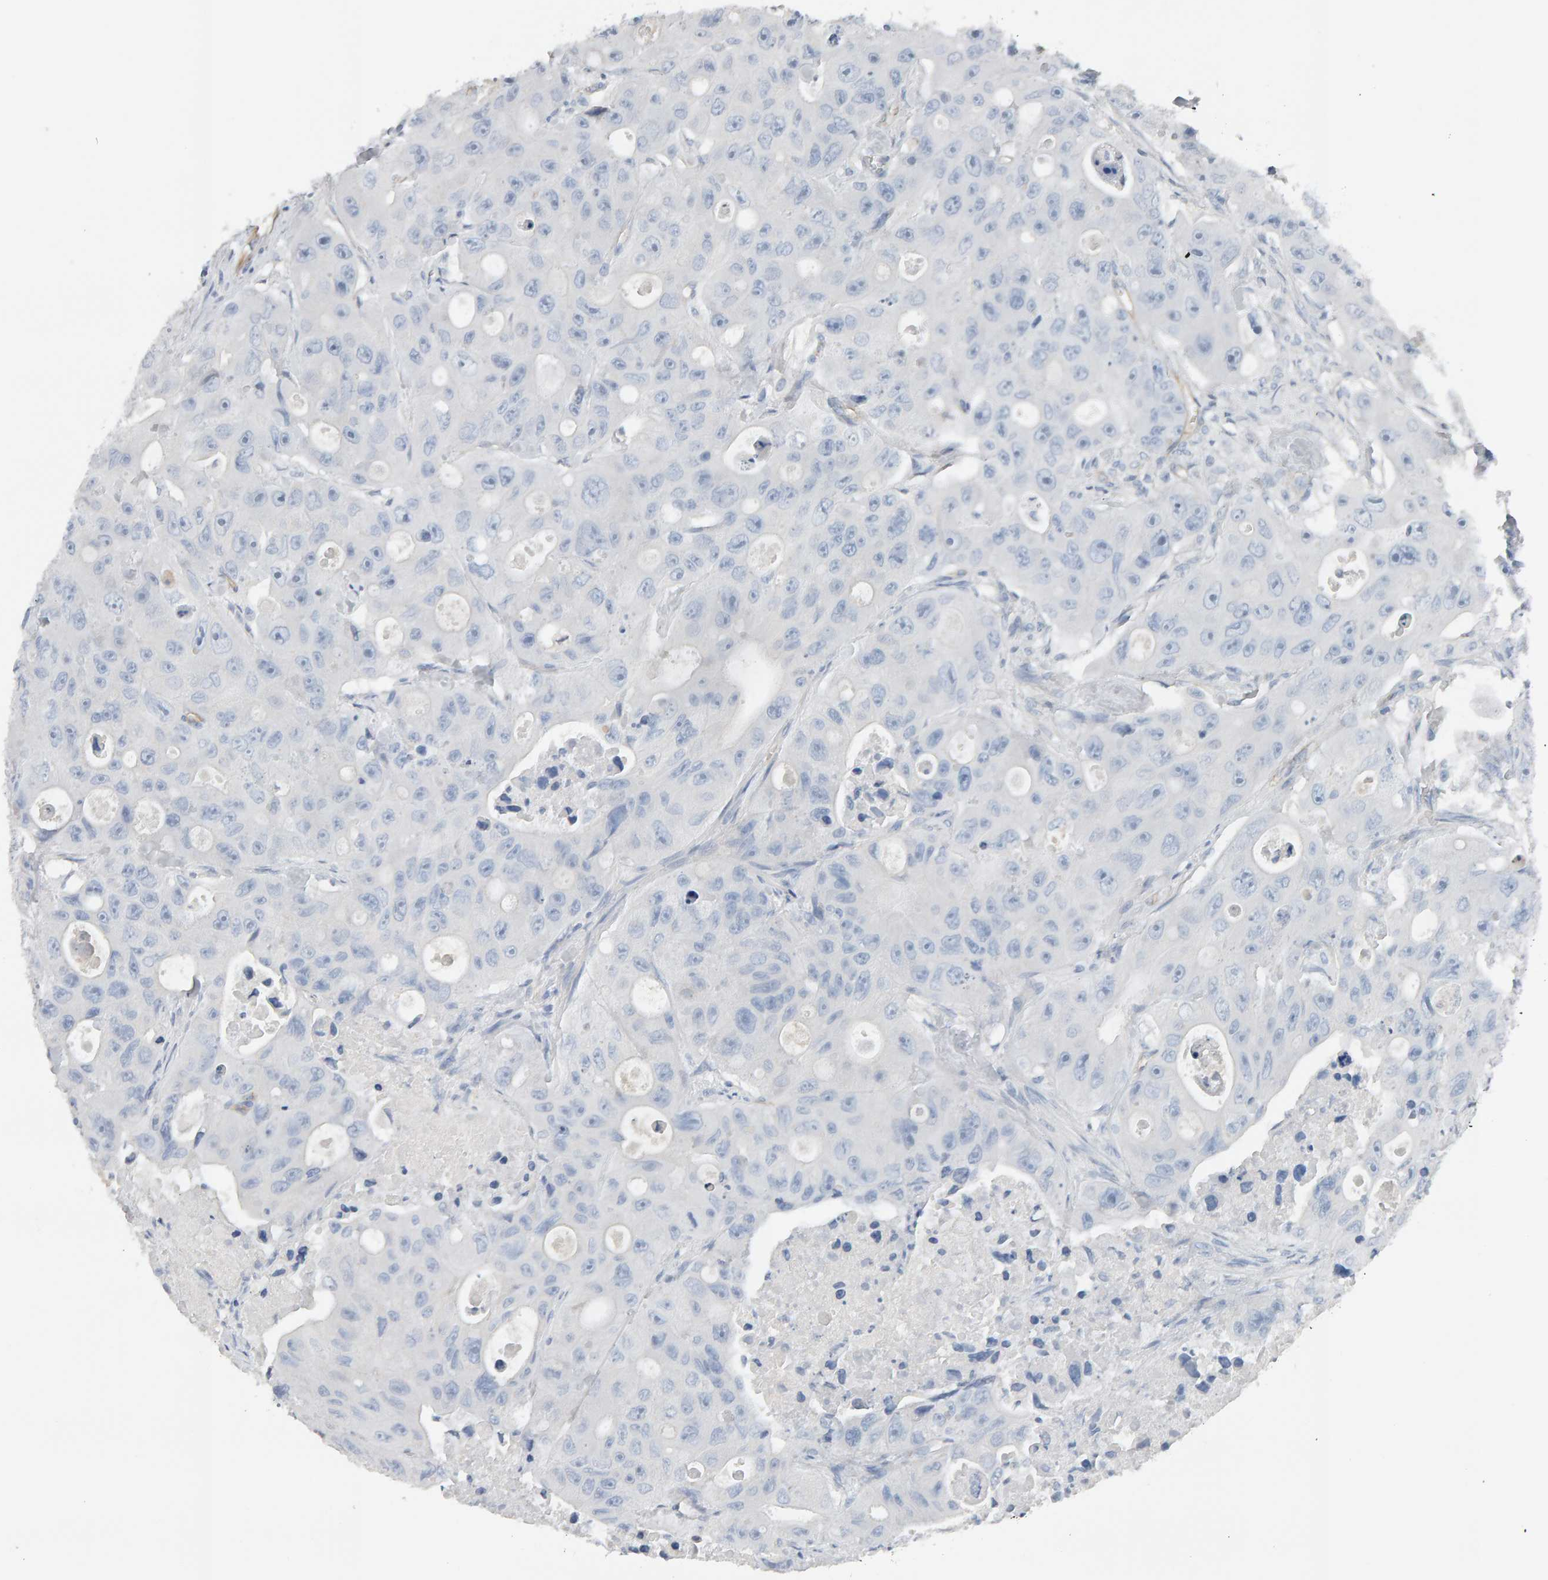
{"staining": {"intensity": "negative", "quantity": "none", "location": "none"}, "tissue": "colorectal cancer", "cell_type": "Tumor cells", "image_type": "cancer", "snomed": [{"axis": "morphology", "description": "Adenocarcinoma, NOS"}, {"axis": "topography", "description": "Colon"}], "caption": "Tumor cells are negative for protein expression in human colorectal adenocarcinoma.", "gene": "FYN", "patient": {"sex": "female", "age": 46}}